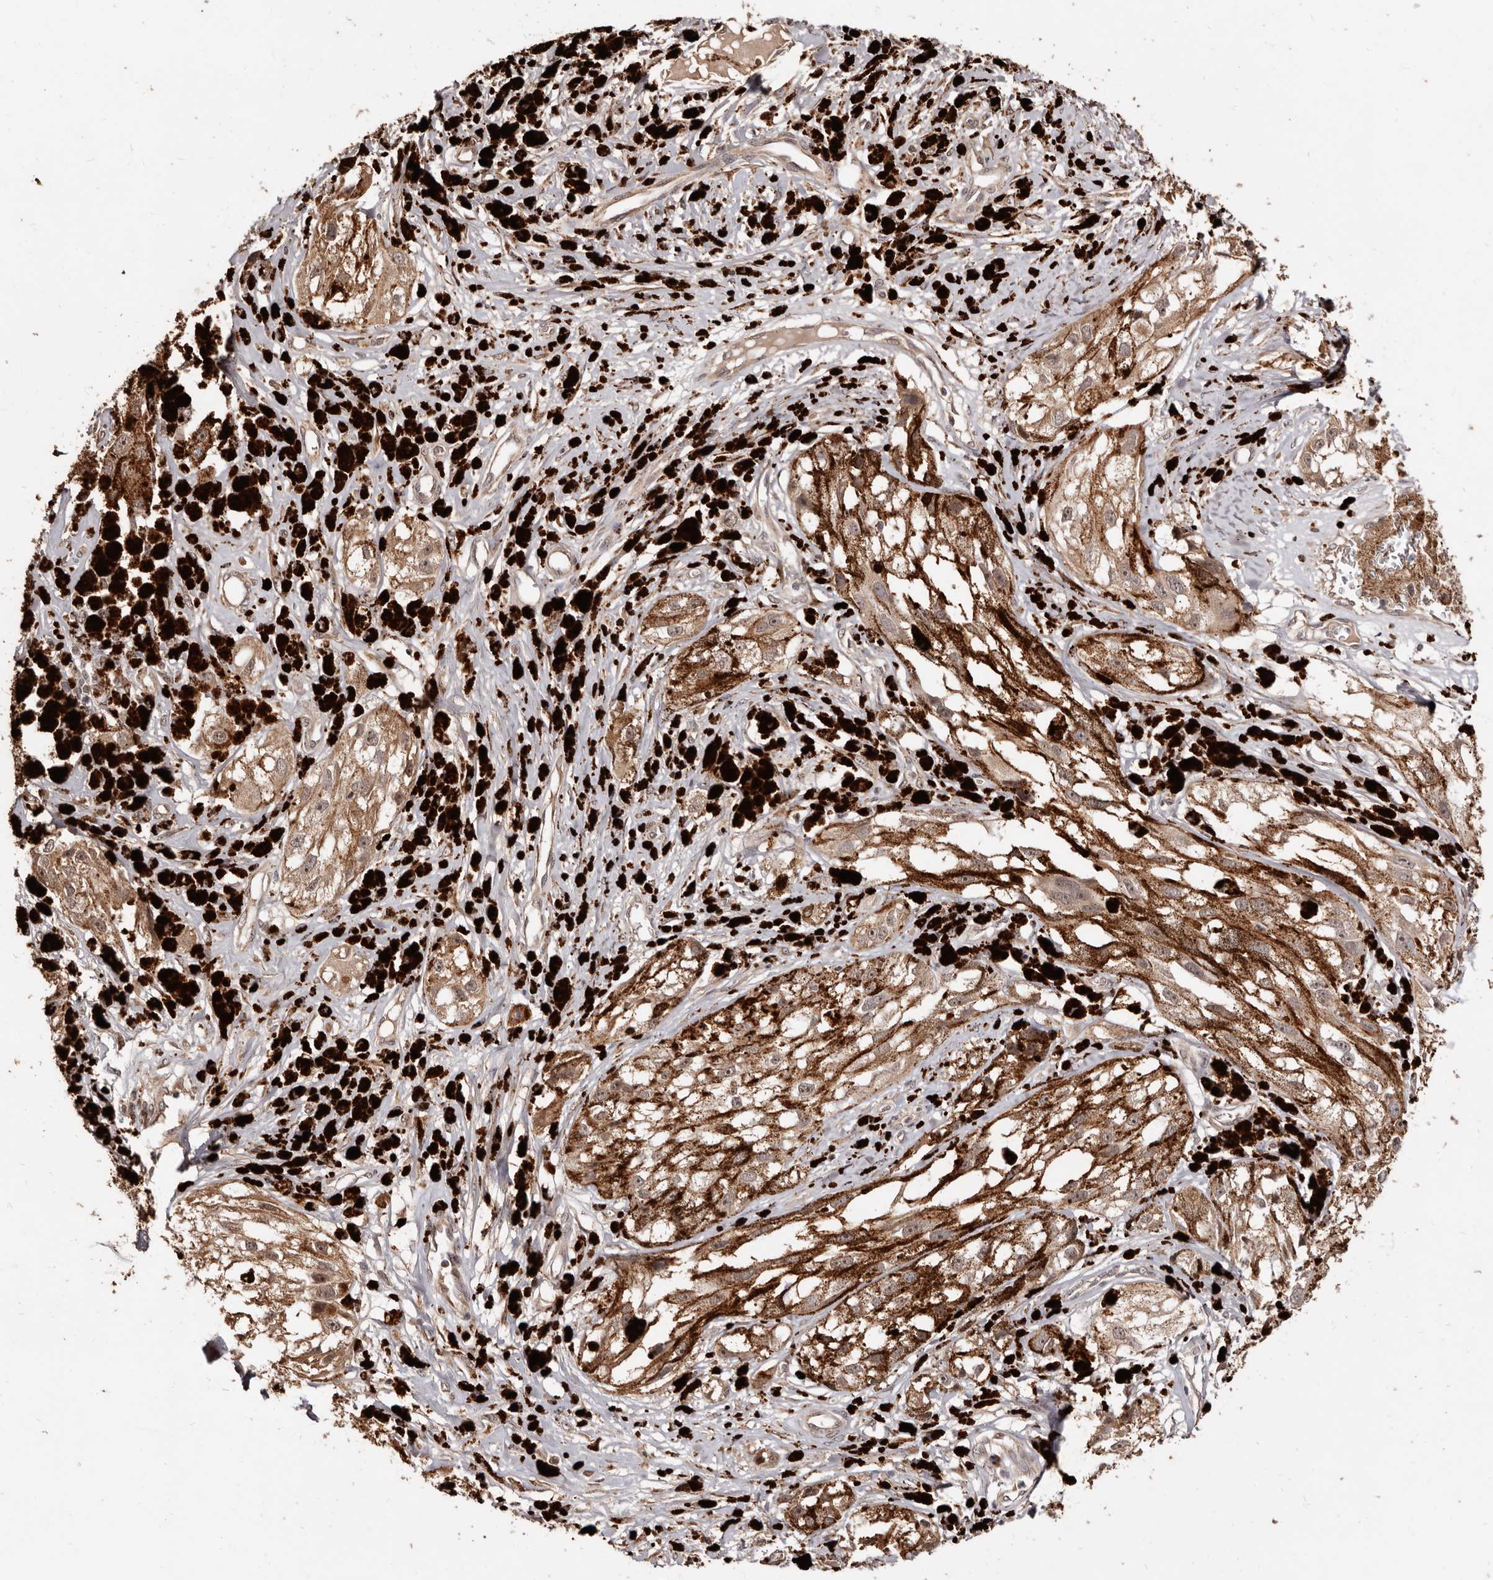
{"staining": {"intensity": "weak", "quantity": ">75%", "location": "cytoplasmic/membranous,nuclear"}, "tissue": "melanoma", "cell_type": "Tumor cells", "image_type": "cancer", "snomed": [{"axis": "morphology", "description": "Malignant melanoma, NOS"}, {"axis": "topography", "description": "Skin"}], "caption": "Human melanoma stained with a brown dye reveals weak cytoplasmic/membranous and nuclear positive positivity in about >75% of tumor cells.", "gene": "AKAP7", "patient": {"sex": "male", "age": 88}}